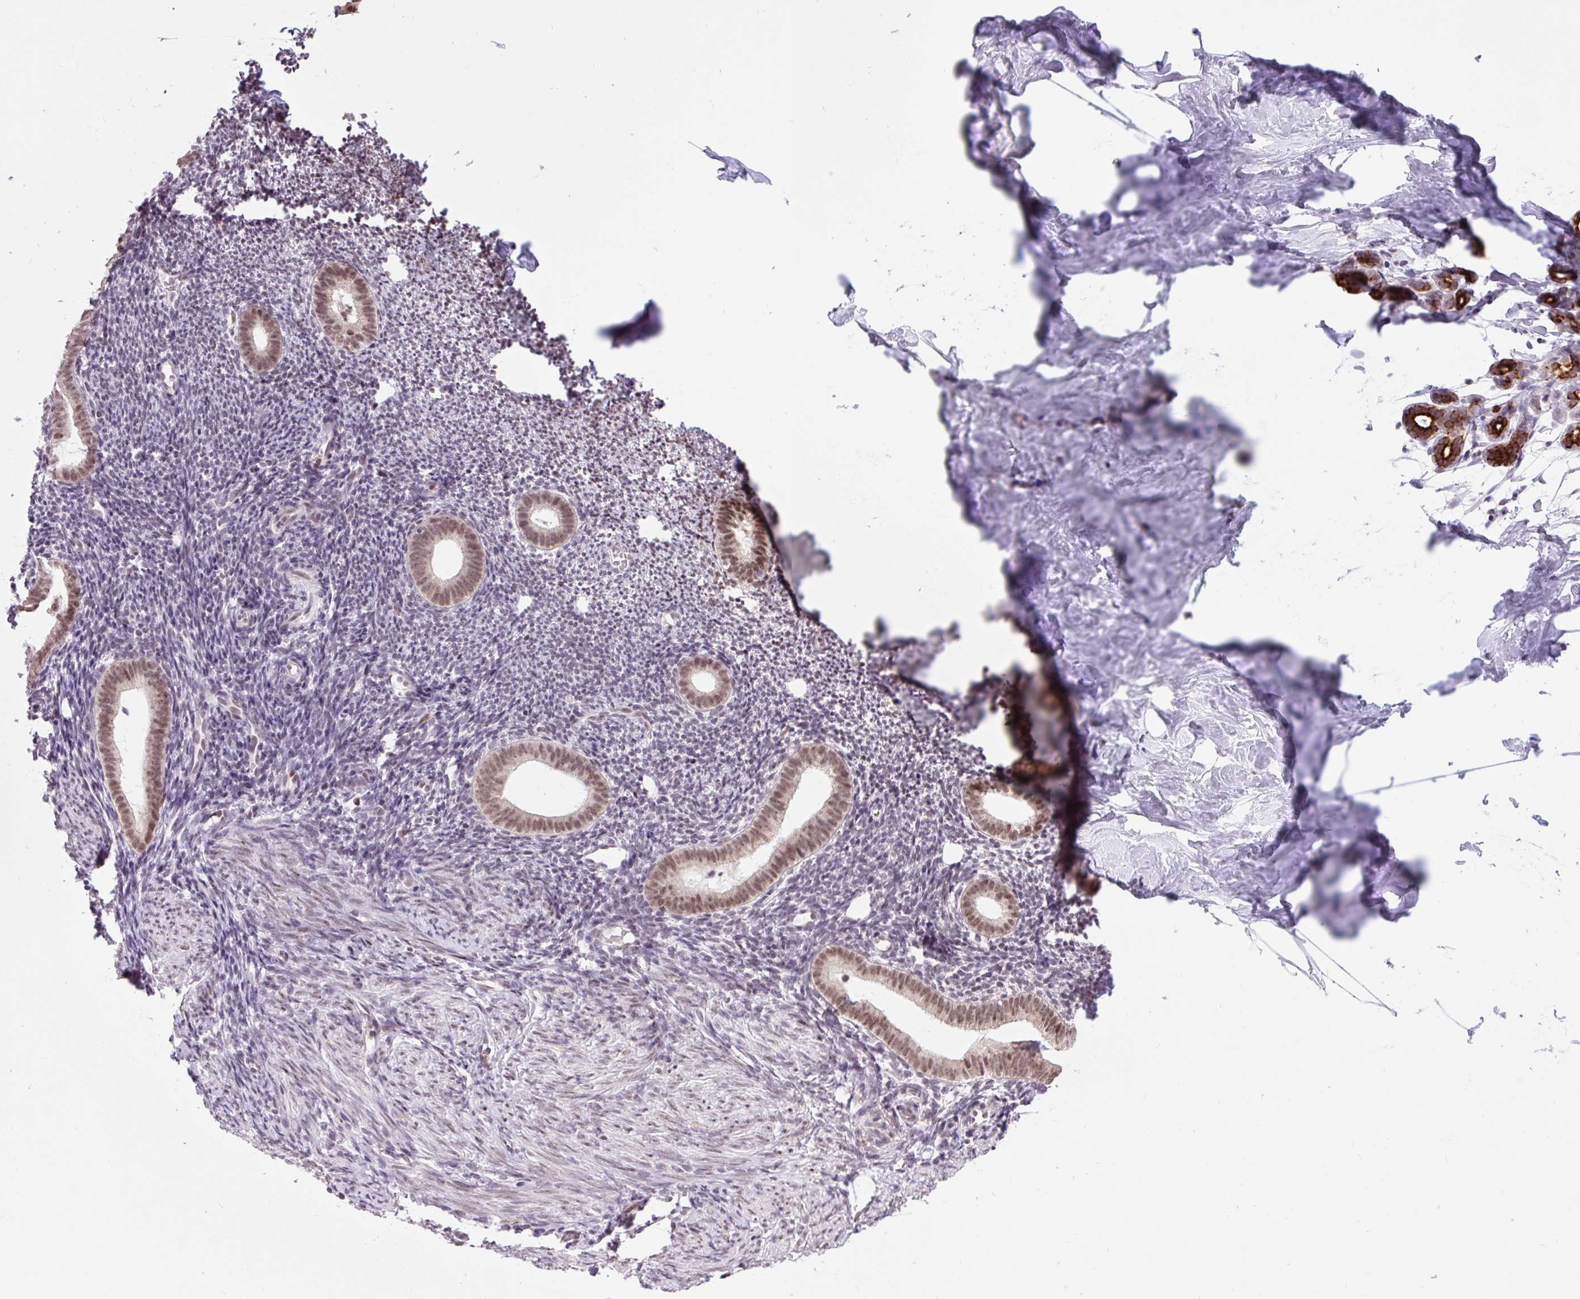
{"staining": {"intensity": "weak", "quantity": "25%-75%", "location": "nuclear"}, "tissue": "endometrium", "cell_type": "Cells in endometrial stroma", "image_type": "normal", "snomed": [{"axis": "morphology", "description": "Normal tissue, NOS"}, {"axis": "topography", "description": "Endometrium"}], "caption": "This histopathology image shows IHC staining of benign human endometrium, with low weak nuclear expression in approximately 25%-75% of cells in endometrial stroma.", "gene": "ZNF672", "patient": {"sex": "female", "age": 39}}